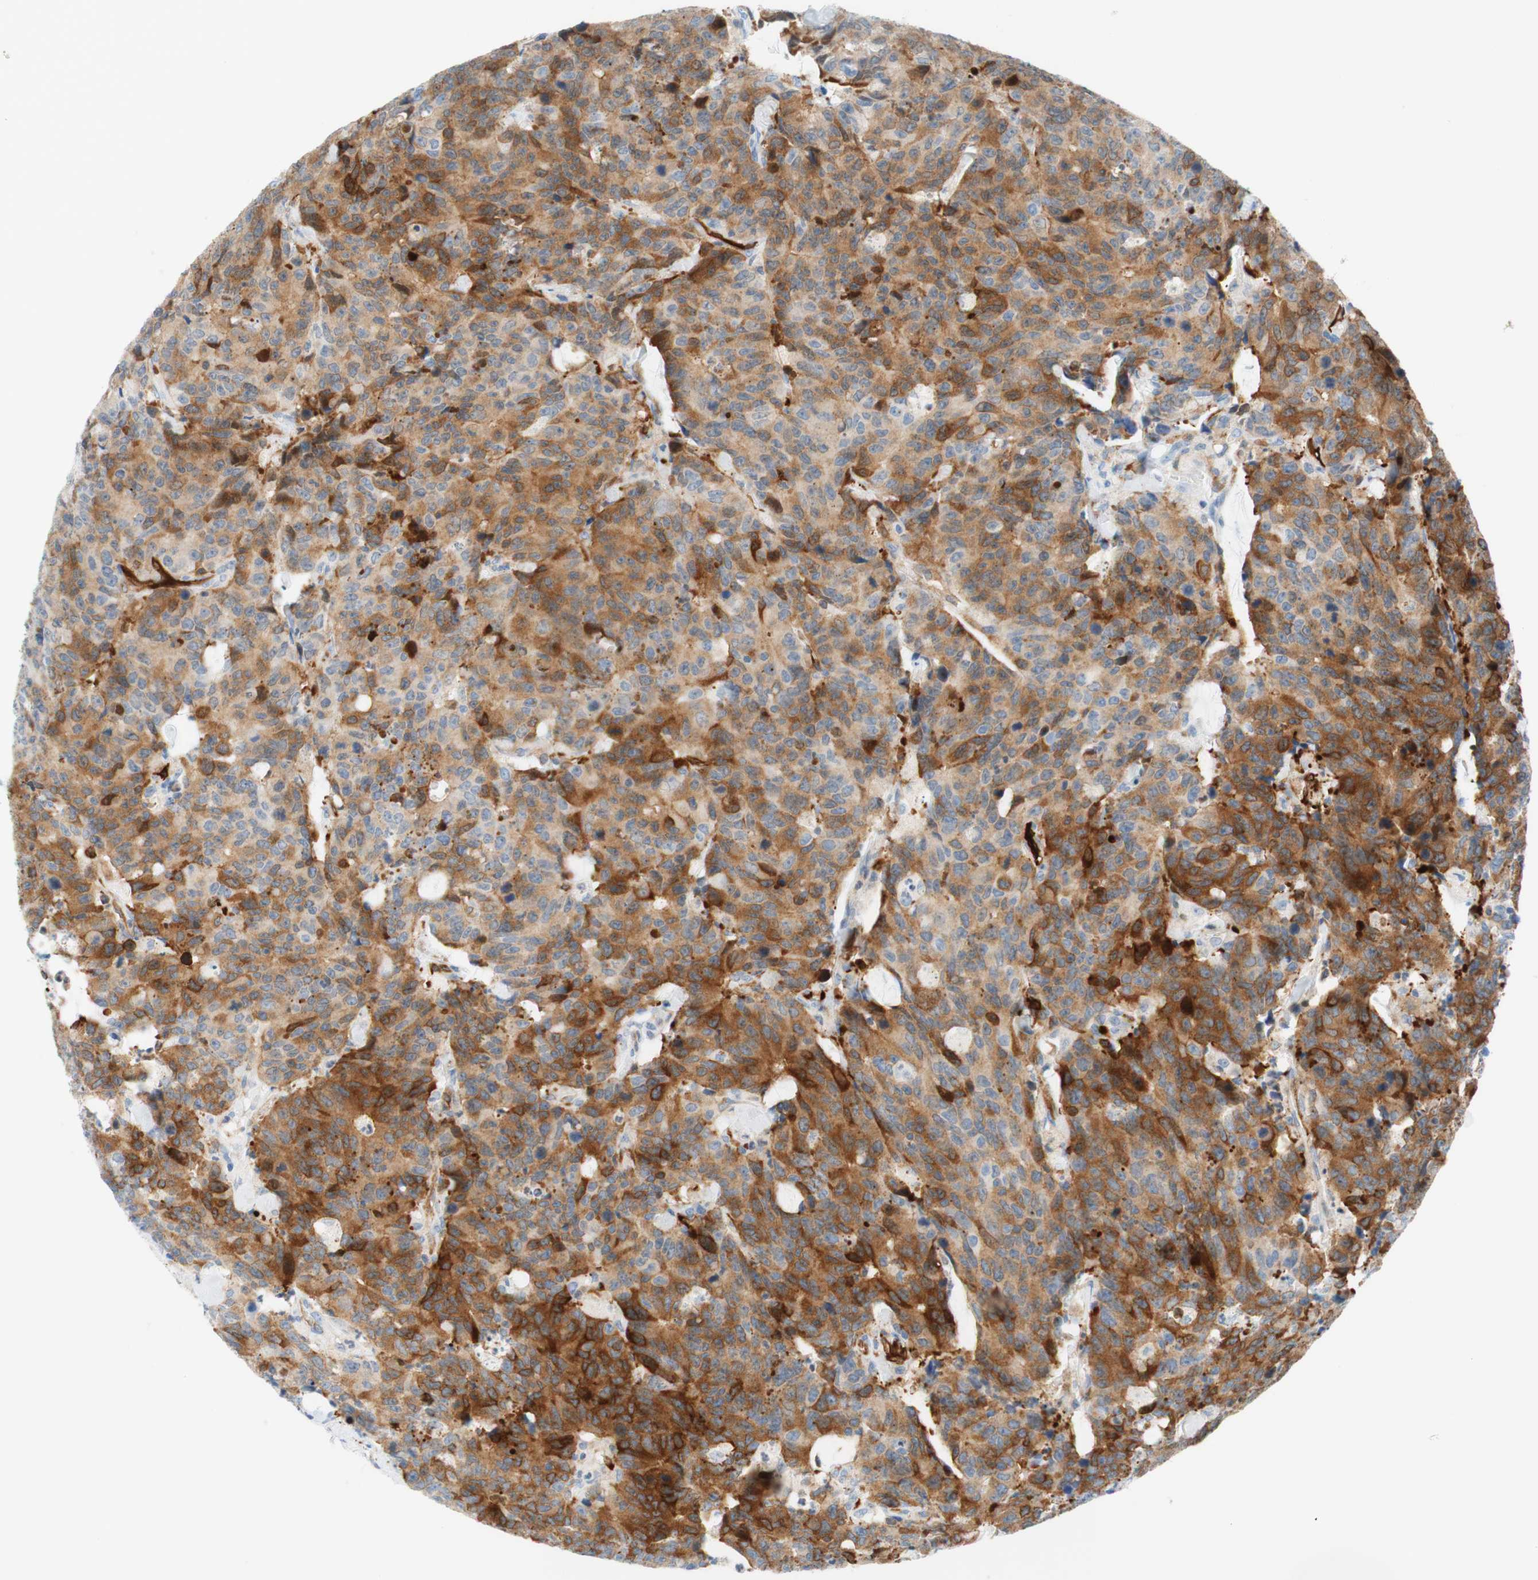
{"staining": {"intensity": "strong", "quantity": "<25%", "location": "cytoplasmic/membranous"}, "tissue": "colorectal cancer", "cell_type": "Tumor cells", "image_type": "cancer", "snomed": [{"axis": "morphology", "description": "Adenocarcinoma, NOS"}, {"axis": "topography", "description": "Colon"}], "caption": "The photomicrograph exhibits staining of adenocarcinoma (colorectal), revealing strong cytoplasmic/membranous protein staining (brown color) within tumor cells.", "gene": "STMN1", "patient": {"sex": "female", "age": 86}}